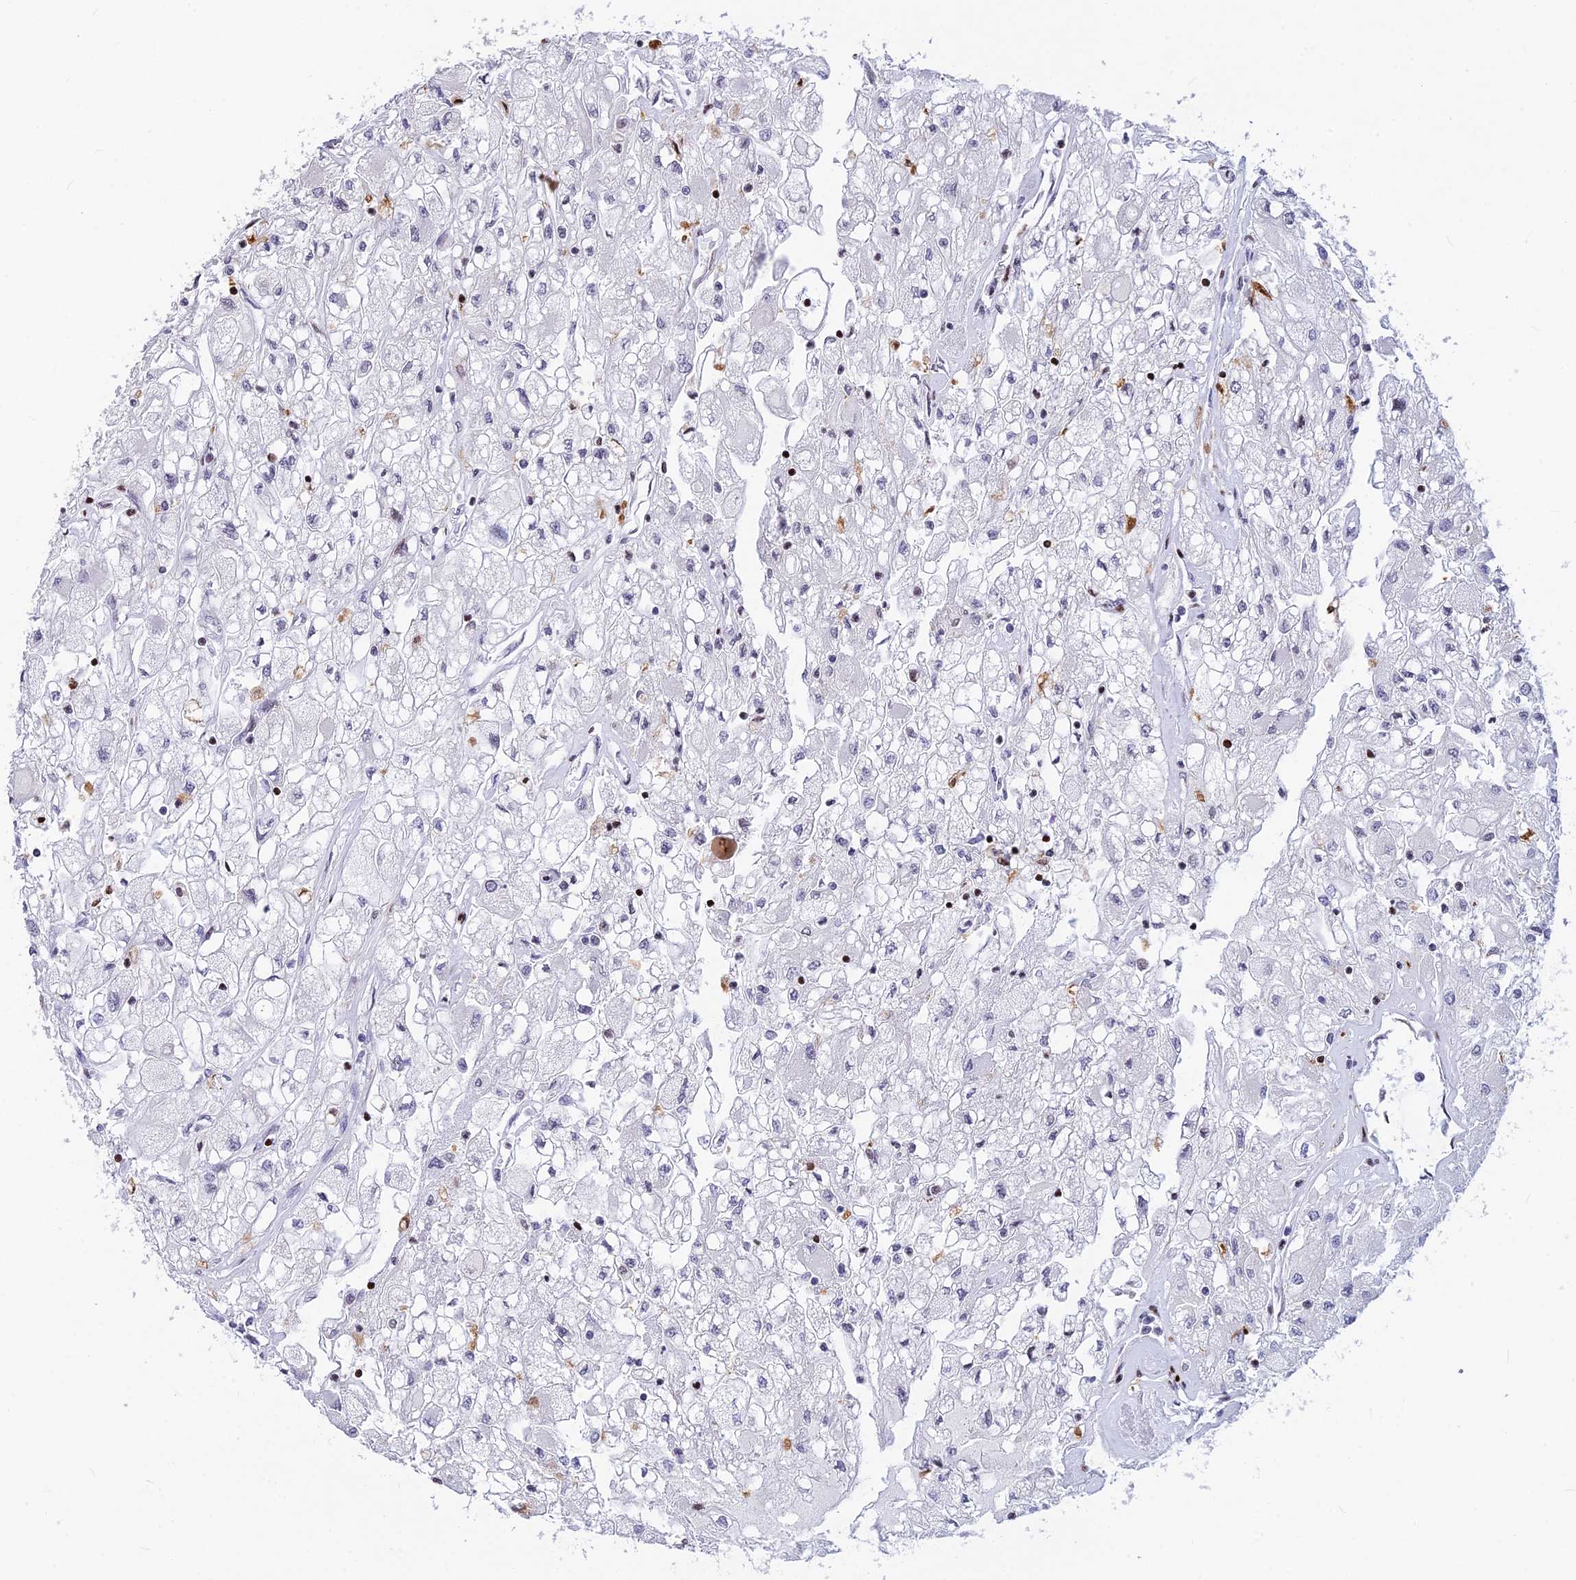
{"staining": {"intensity": "negative", "quantity": "none", "location": "none"}, "tissue": "renal cancer", "cell_type": "Tumor cells", "image_type": "cancer", "snomed": [{"axis": "morphology", "description": "Adenocarcinoma, NOS"}, {"axis": "topography", "description": "Kidney"}], "caption": "Protein analysis of renal adenocarcinoma displays no significant positivity in tumor cells.", "gene": "PRPS1", "patient": {"sex": "male", "age": 80}}